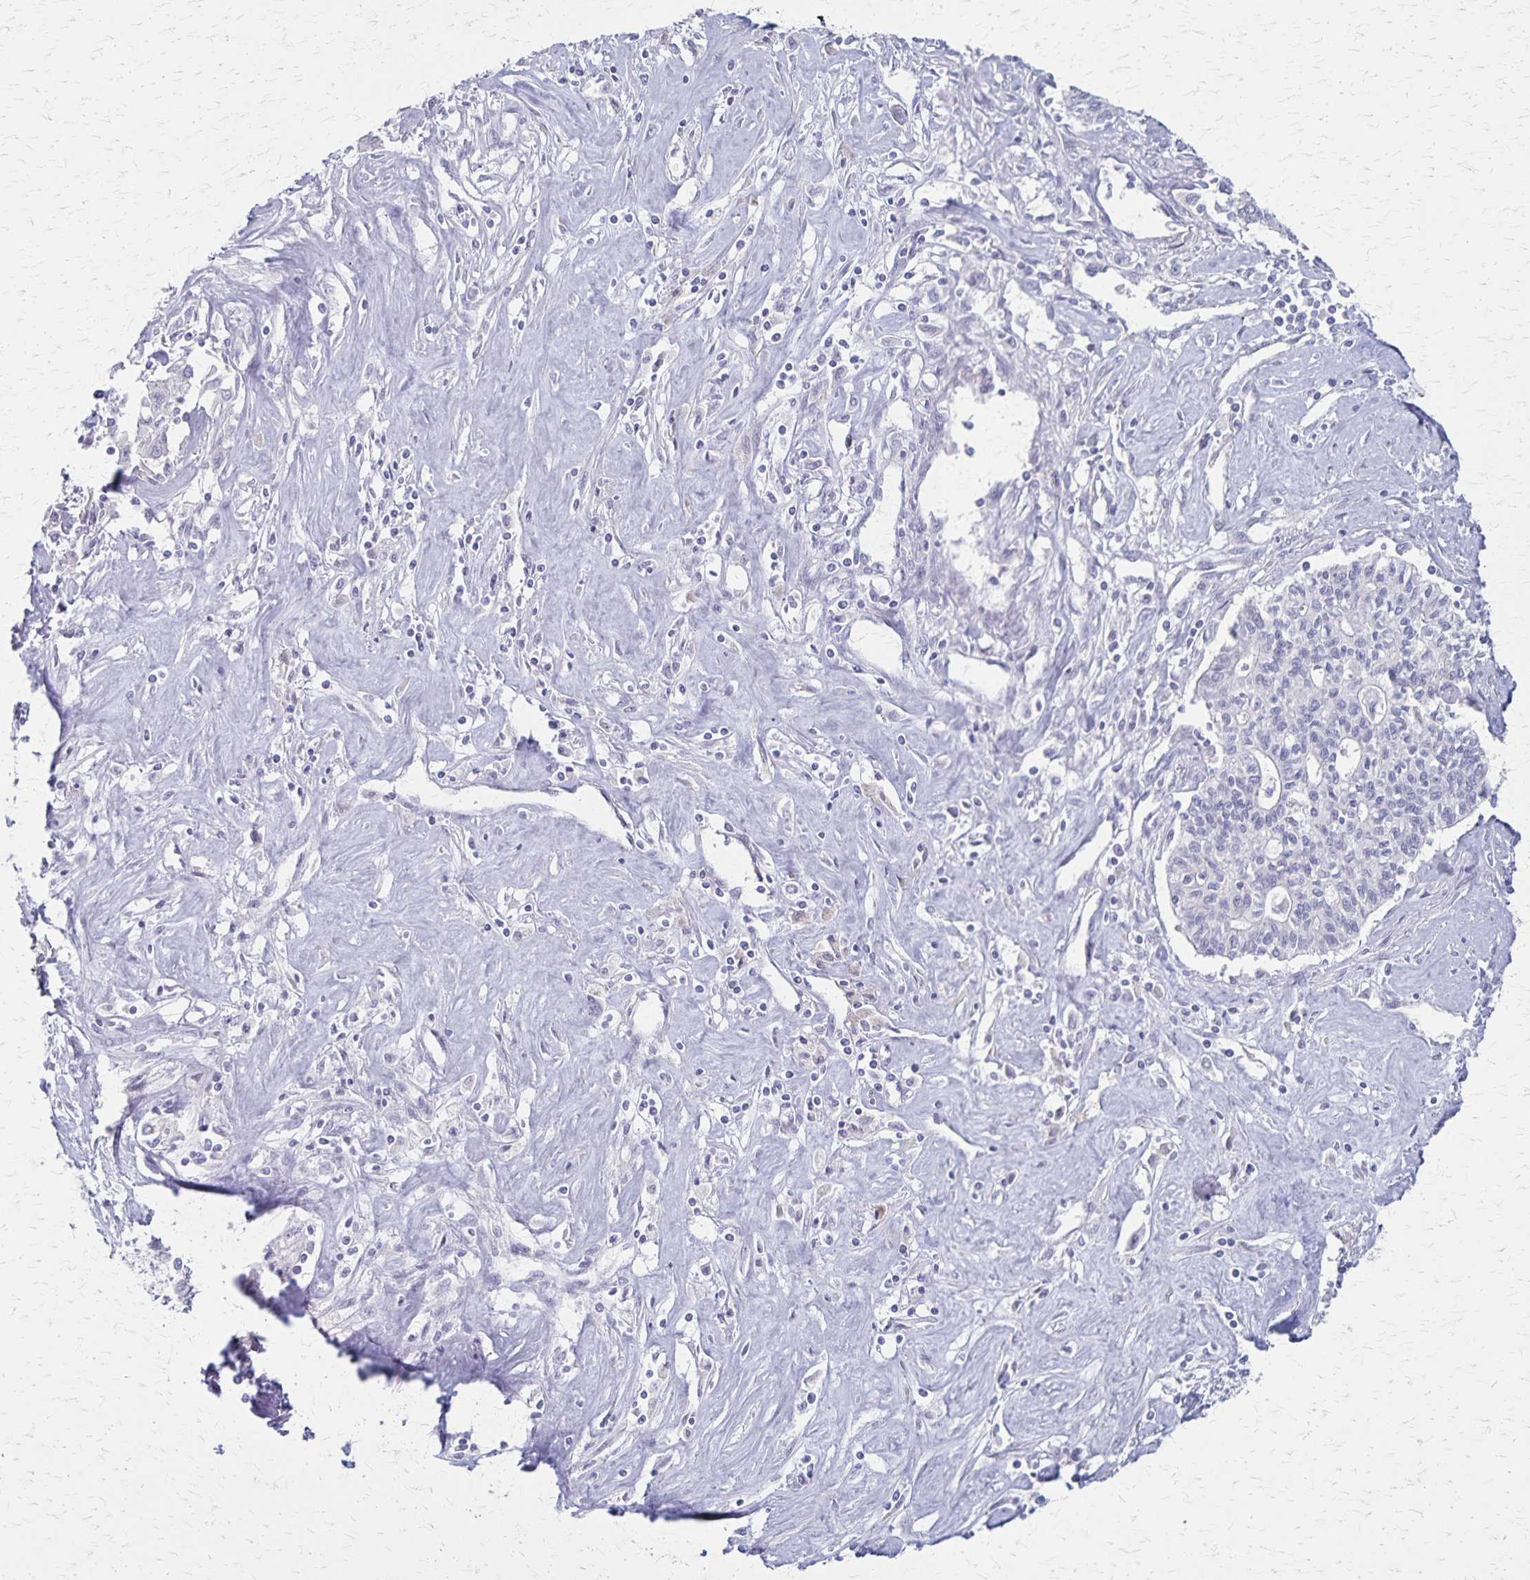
{"staining": {"intensity": "negative", "quantity": "none", "location": "none"}, "tissue": "liver cancer", "cell_type": "Tumor cells", "image_type": "cancer", "snomed": [{"axis": "morphology", "description": "Cholangiocarcinoma"}, {"axis": "topography", "description": "Liver"}], "caption": "An image of human liver cancer (cholangiocarcinoma) is negative for staining in tumor cells.", "gene": "DLK2", "patient": {"sex": "female", "age": 61}}